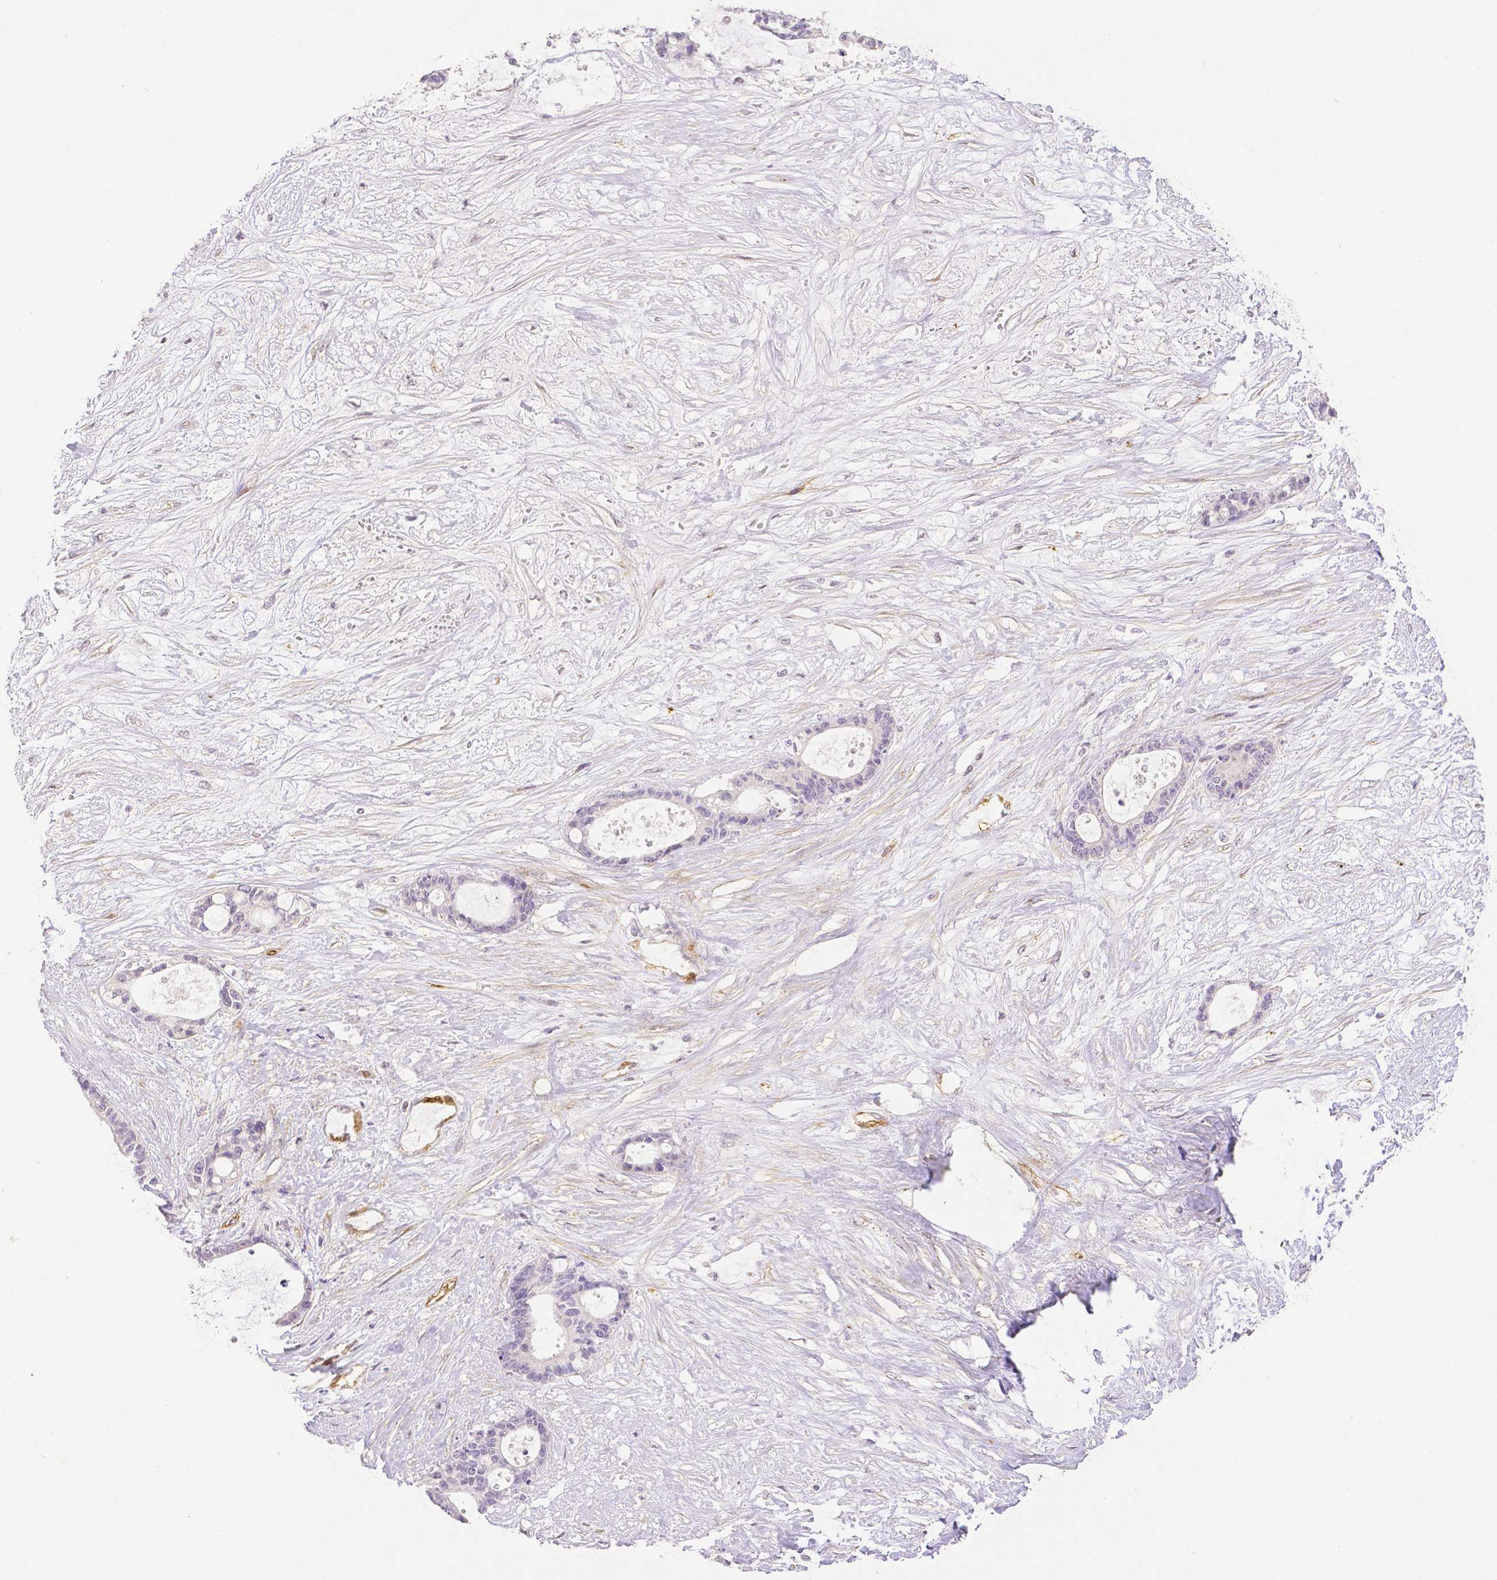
{"staining": {"intensity": "negative", "quantity": "none", "location": "none"}, "tissue": "liver cancer", "cell_type": "Tumor cells", "image_type": "cancer", "snomed": [{"axis": "morphology", "description": "Normal tissue, NOS"}, {"axis": "morphology", "description": "Cholangiocarcinoma"}, {"axis": "topography", "description": "Liver"}, {"axis": "topography", "description": "Peripheral nerve tissue"}], "caption": "DAB immunohistochemical staining of human liver cholangiocarcinoma displays no significant expression in tumor cells.", "gene": "THY1", "patient": {"sex": "female", "age": 73}}